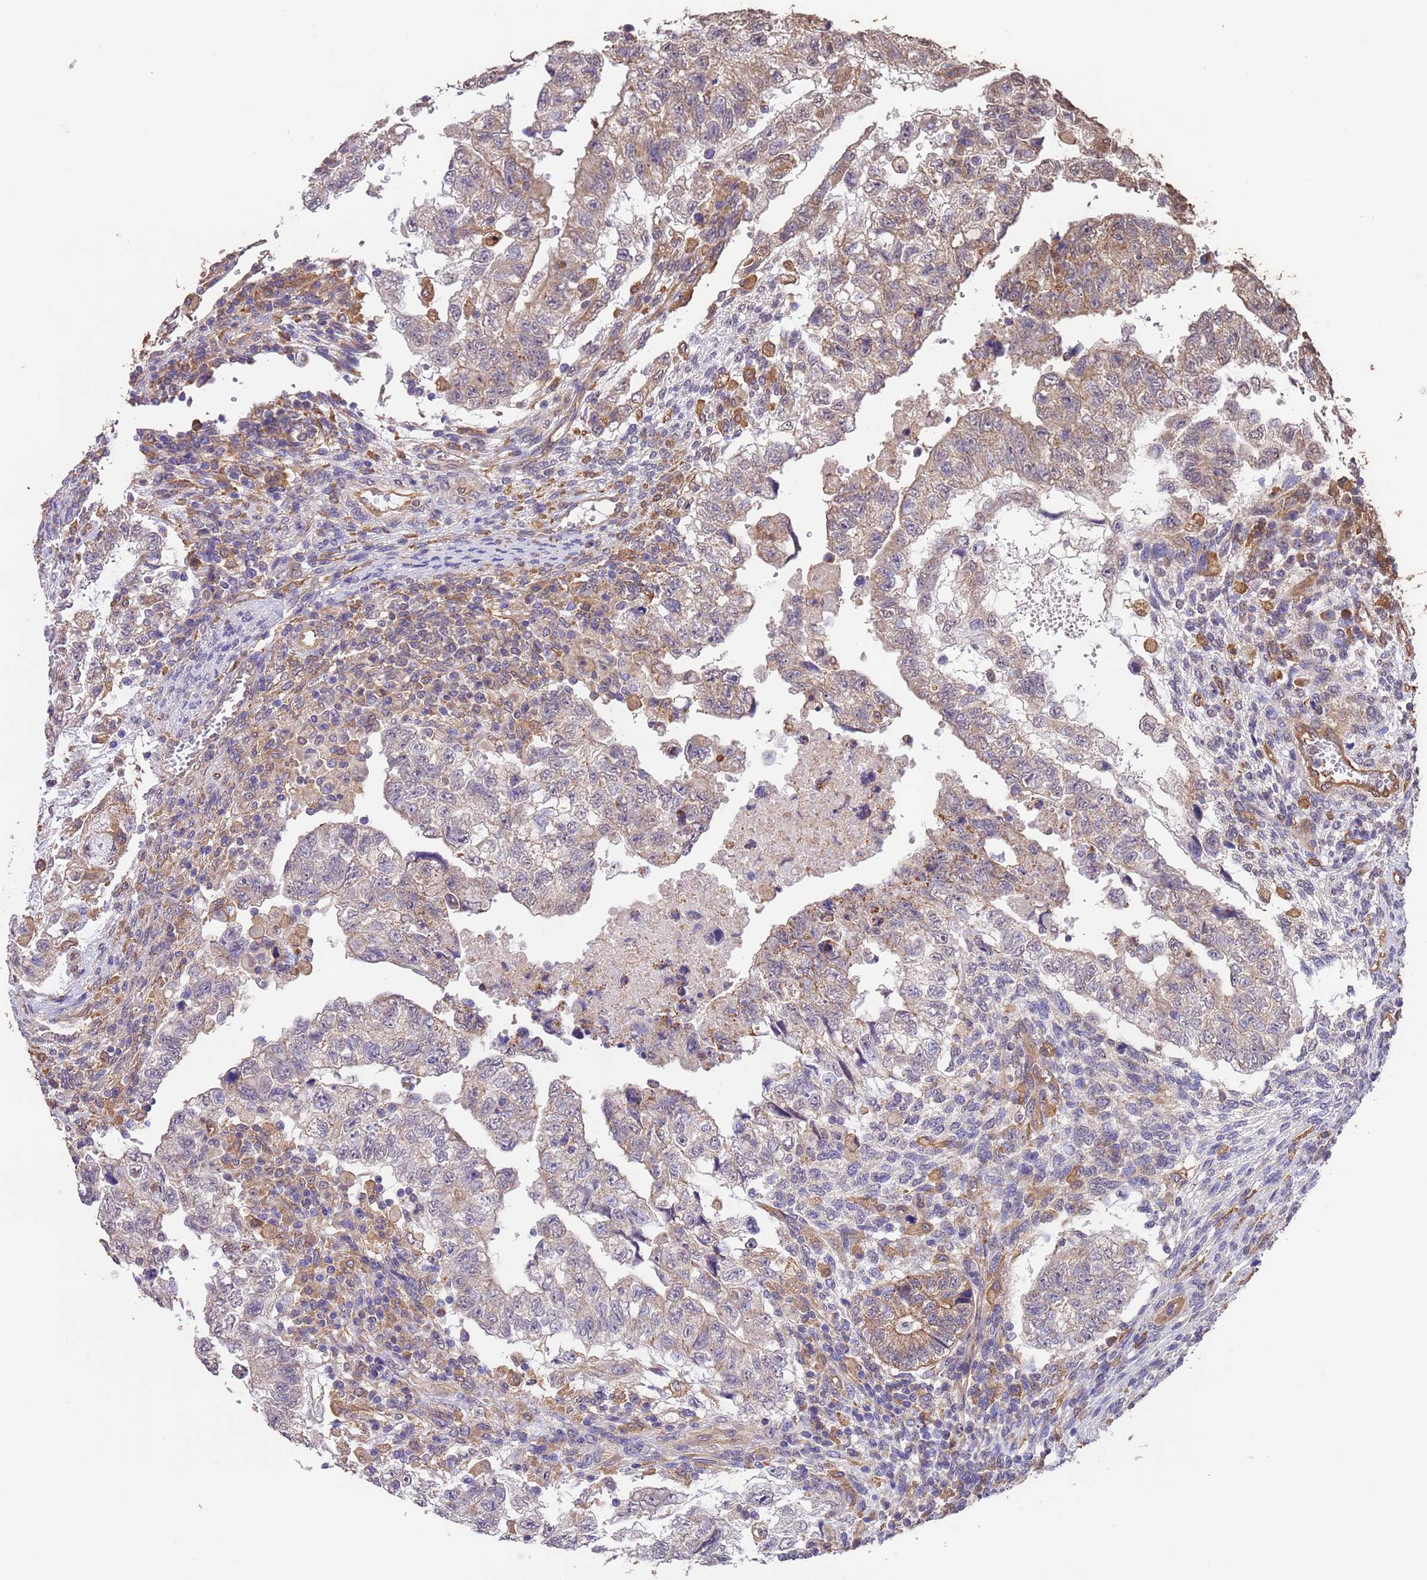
{"staining": {"intensity": "weak", "quantity": "25%-75%", "location": "cytoplasmic/membranous"}, "tissue": "testis cancer", "cell_type": "Tumor cells", "image_type": "cancer", "snomed": [{"axis": "morphology", "description": "Carcinoma, Embryonal, NOS"}, {"axis": "topography", "description": "Testis"}], "caption": "This image displays IHC staining of testis cancer (embryonal carcinoma), with low weak cytoplasmic/membranous staining in about 25%-75% of tumor cells.", "gene": "NPHP1", "patient": {"sex": "male", "age": 36}}